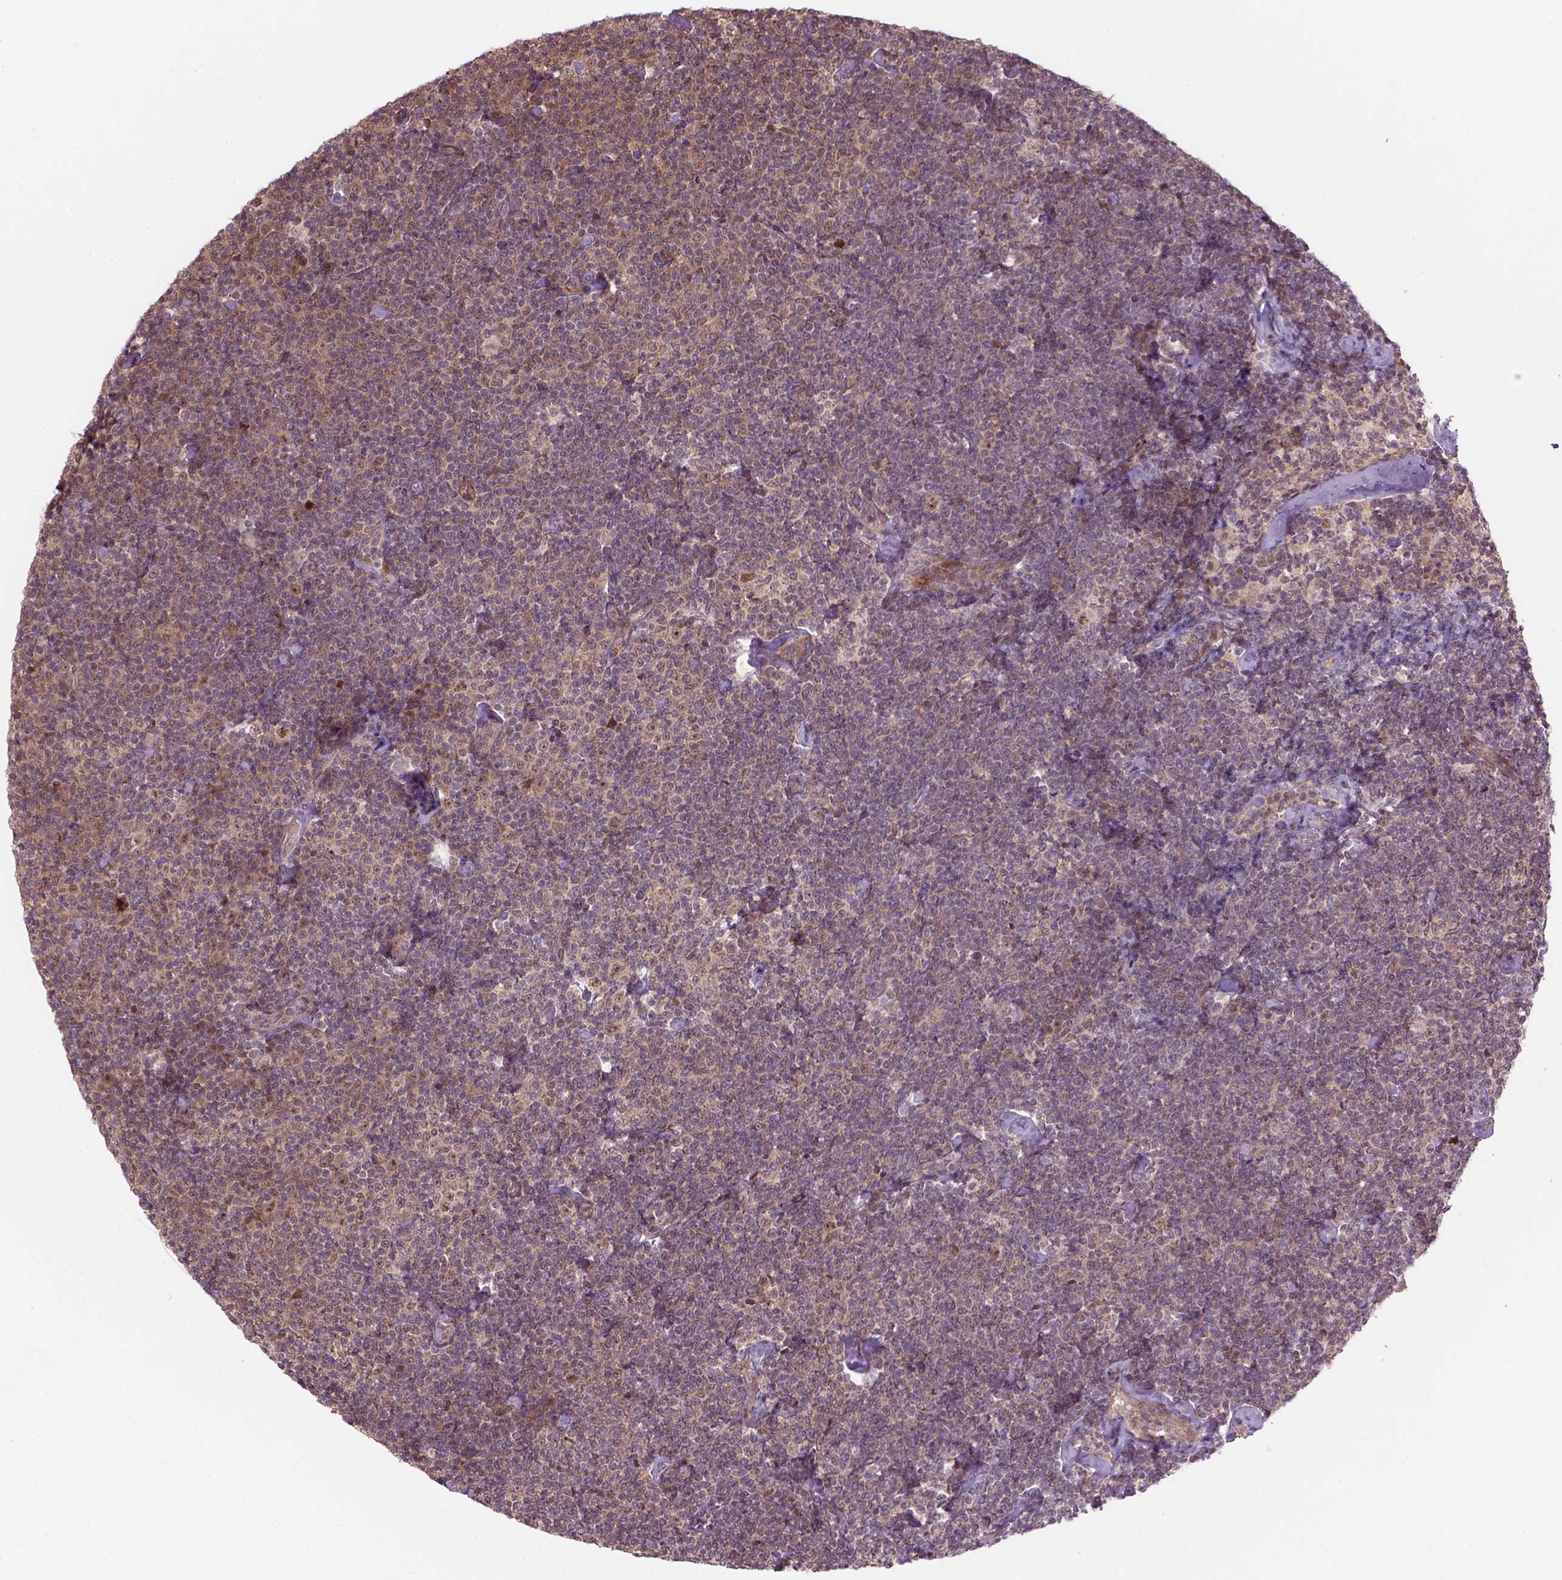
{"staining": {"intensity": "moderate", "quantity": "<25%", "location": "cytoplasmic/membranous,nuclear"}, "tissue": "lymphoma", "cell_type": "Tumor cells", "image_type": "cancer", "snomed": [{"axis": "morphology", "description": "Malignant lymphoma, non-Hodgkin's type, Low grade"}, {"axis": "topography", "description": "Lymph node"}], "caption": "The photomicrograph displays immunohistochemical staining of malignant lymphoma, non-Hodgkin's type (low-grade). There is moderate cytoplasmic/membranous and nuclear positivity is seen in about <25% of tumor cells. The staining was performed using DAB (3,3'-diaminobenzidine) to visualize the protein expression in brown, while the nuclei were stained in blue with hematoxylin (Magnification: 20x).", "gene": "PSMD11", "patient": {"sex": "male", "age": 81}}